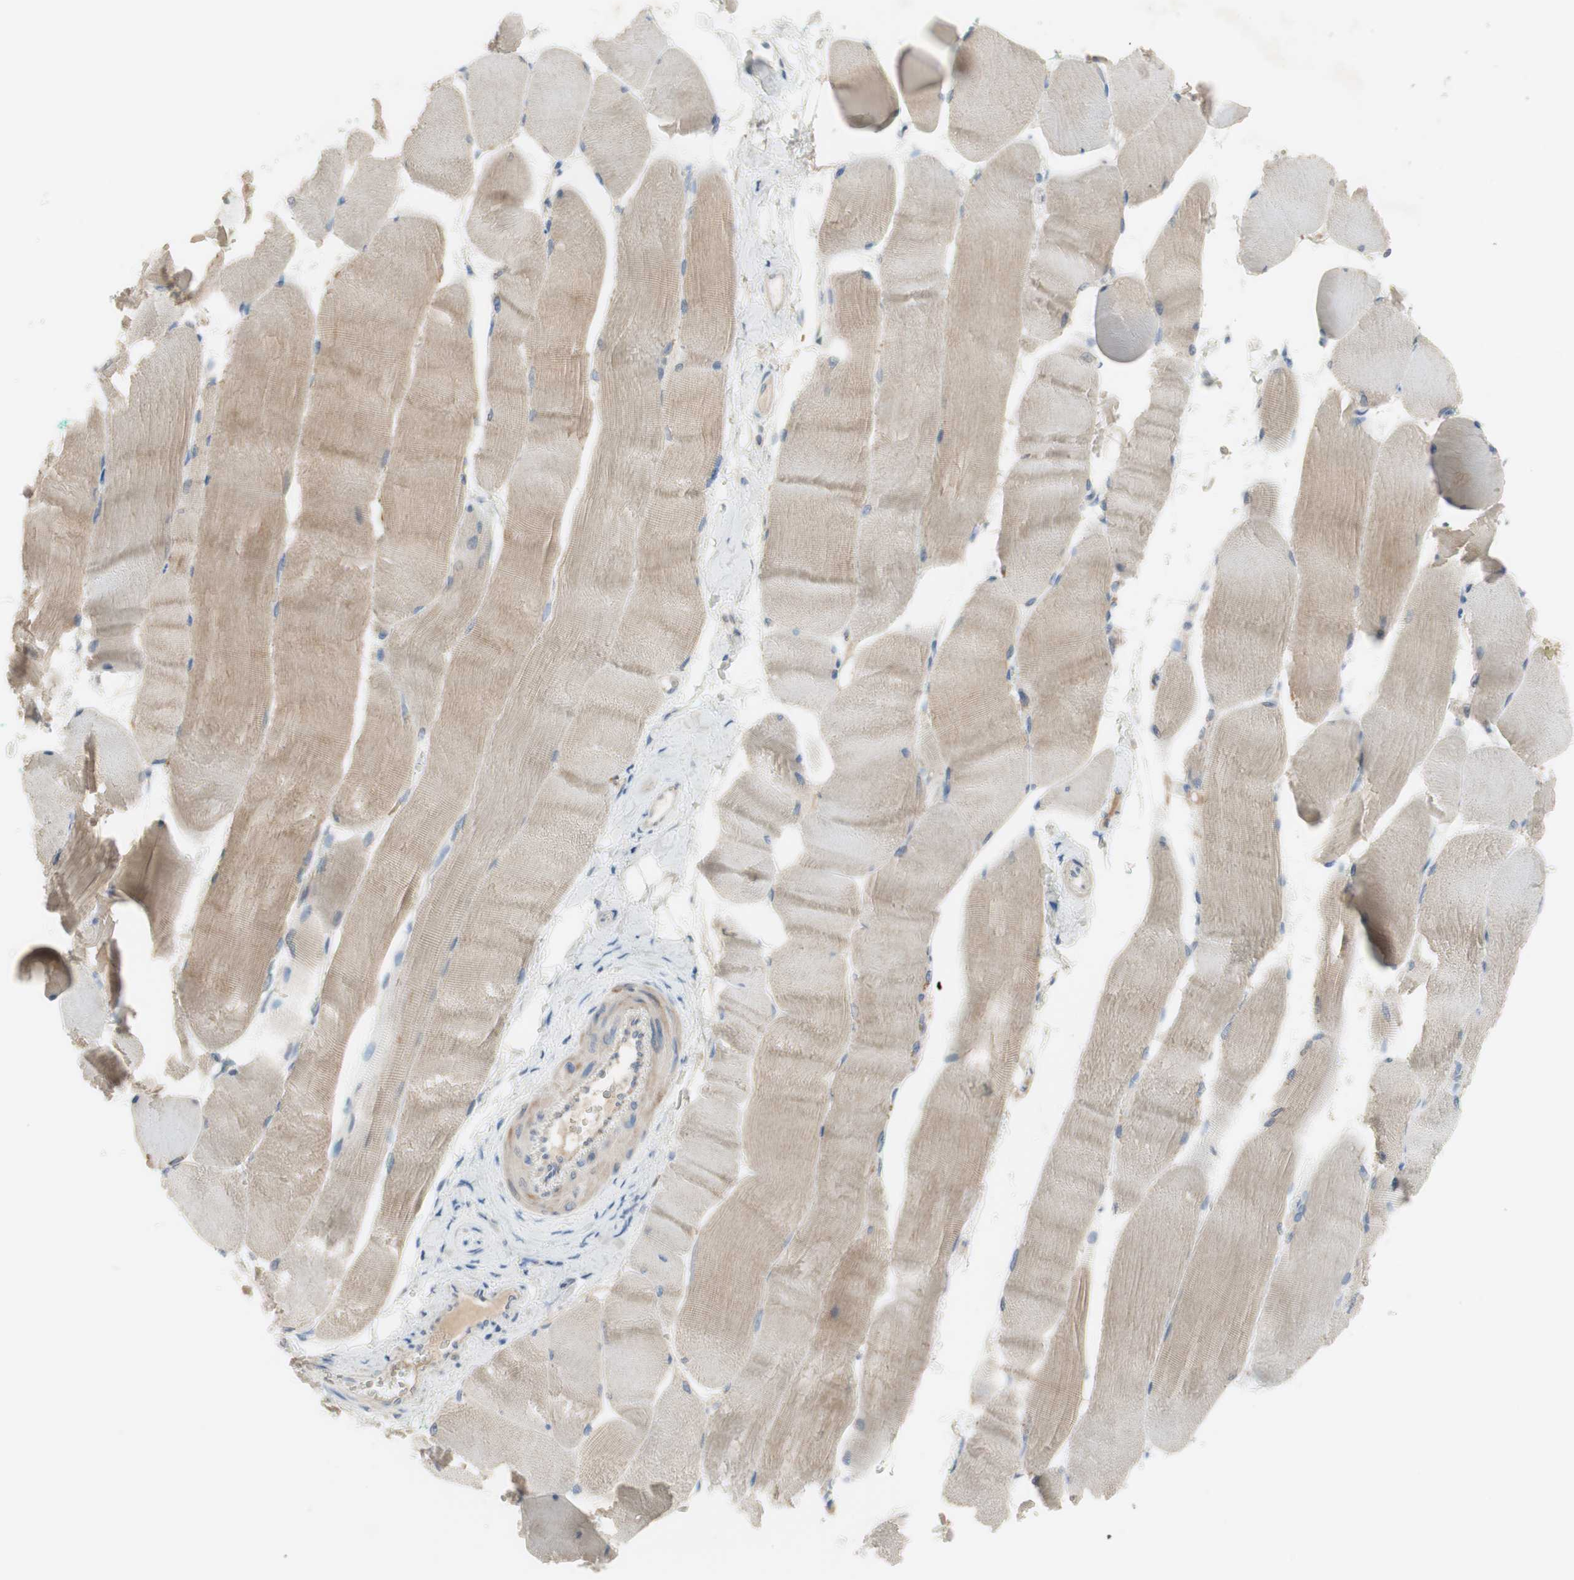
{"staining": {"intensity": "weak", "quantity": "25%-75%", "location": "cytoplasmic/membranous"}, "tissue": "skeletal muscle", "cell_type": "Myocytes", "image_type": "normal", "snomed": [{"axis": "morphology", "description": "Normal tissue, NOS"}, {"axis": "morphology", "description": "Squamous cell carcinoma, NOS"}, {"axis": "topography", "description": "Skeletal muscle"}], "caption": "Immunohistochemical staining of unremarkable human skeletal muscle demonstrates low levels of weak cytoplasmic/membranous expression in about 25%-75% of myocytes.", "gene": "FDFT1", "patient": {"sex": "male", "age": 51}}